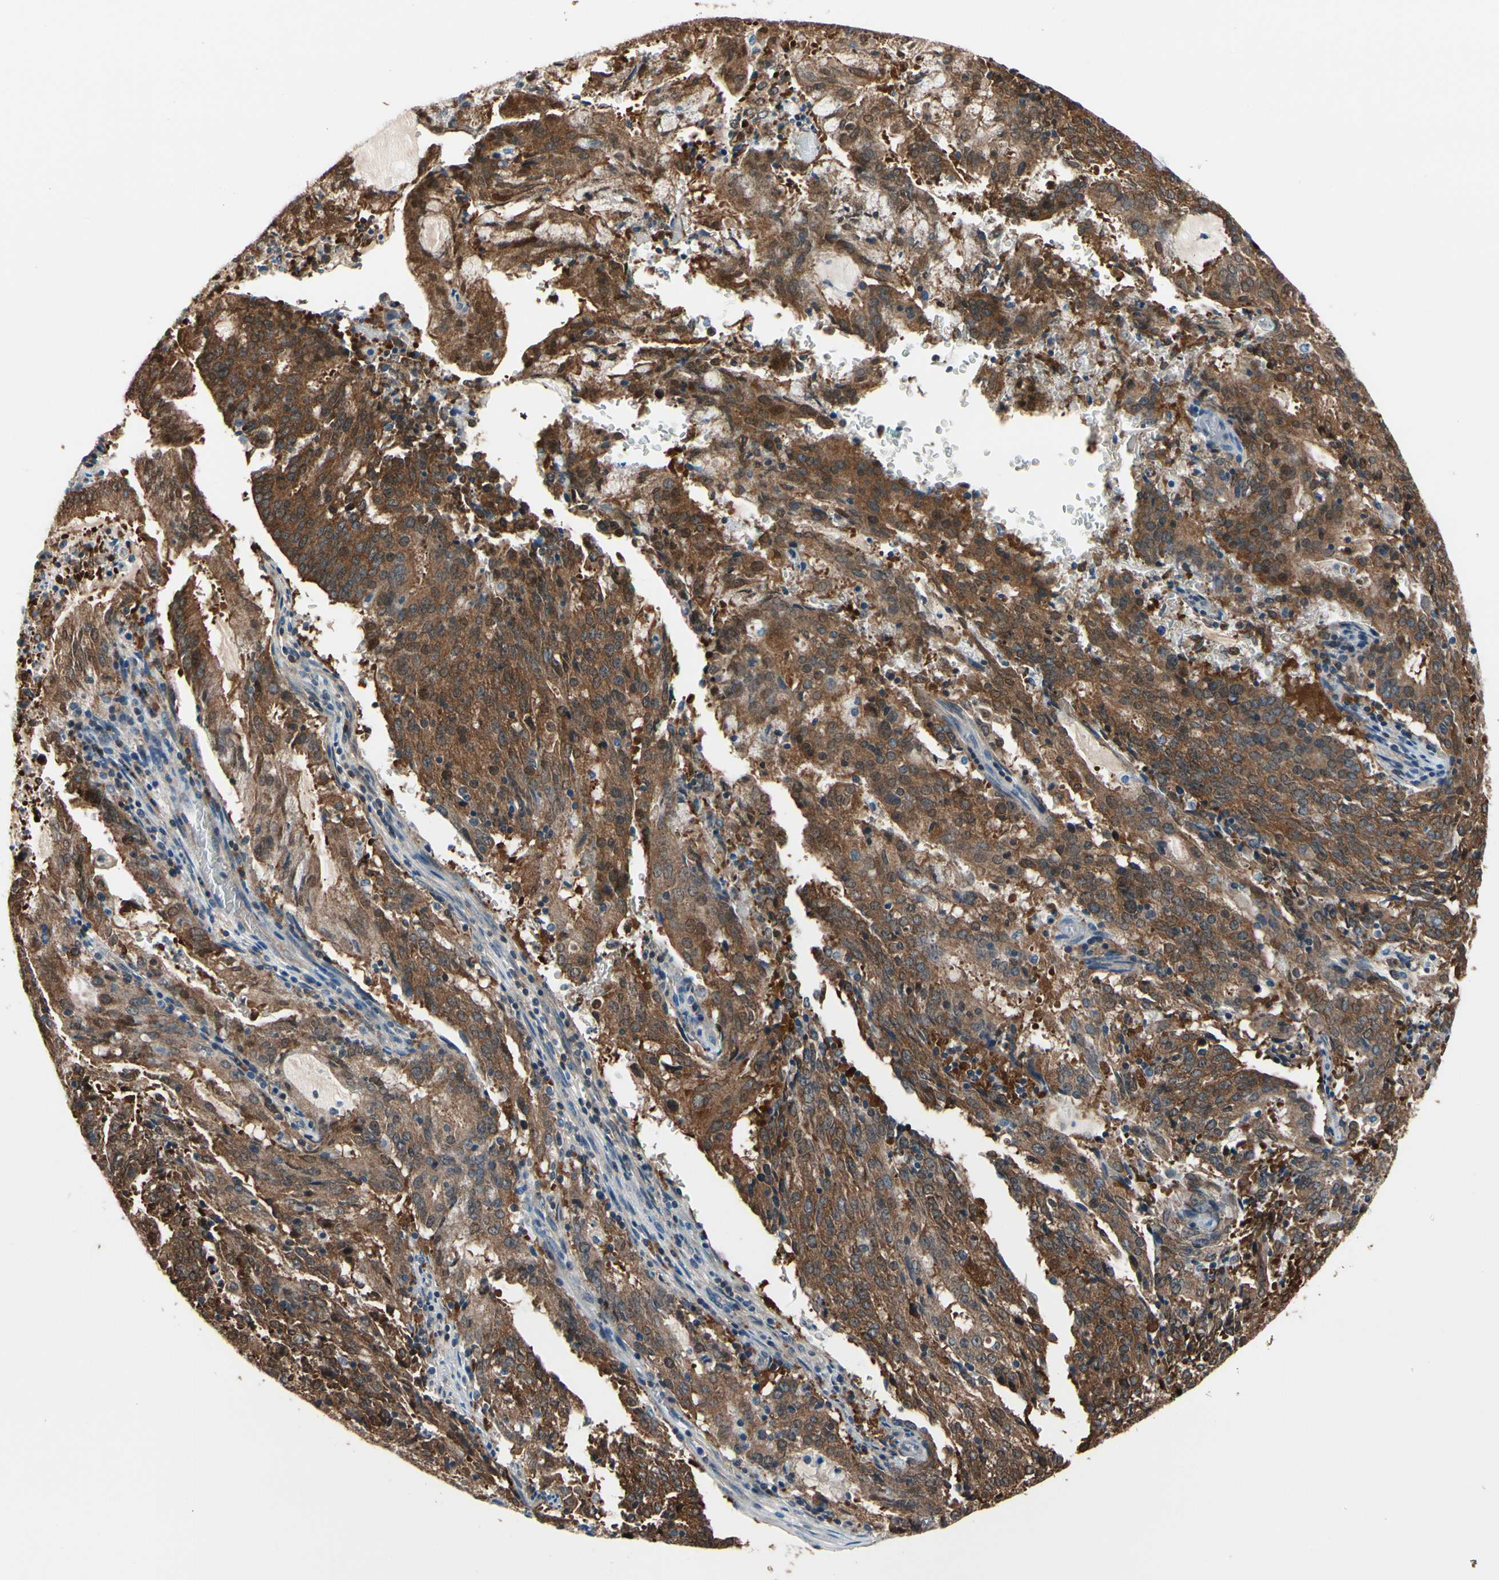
{"staining": {"intensity": "strong", "quantity": ">75%", "location": "cytoplasmic/membranous"}, "tissue": "cervical cancer", "cell_type": "Tumor cells", "image_type": "cancer", "snomed": [{"axis": "morphology", "description": "Adenocarcinoma, NOS"}, {"axis": "topography", "description": "Cervix"}], "caption": "Immunohistochemical staining of human adenocarcinoma (cervical) demonstrates high levels of strong cytoplasmic/membranous staining in approximately >75% of tumor cells.", "gene": "PRDX2", "patient": {"sex": "female", "age": 44}}